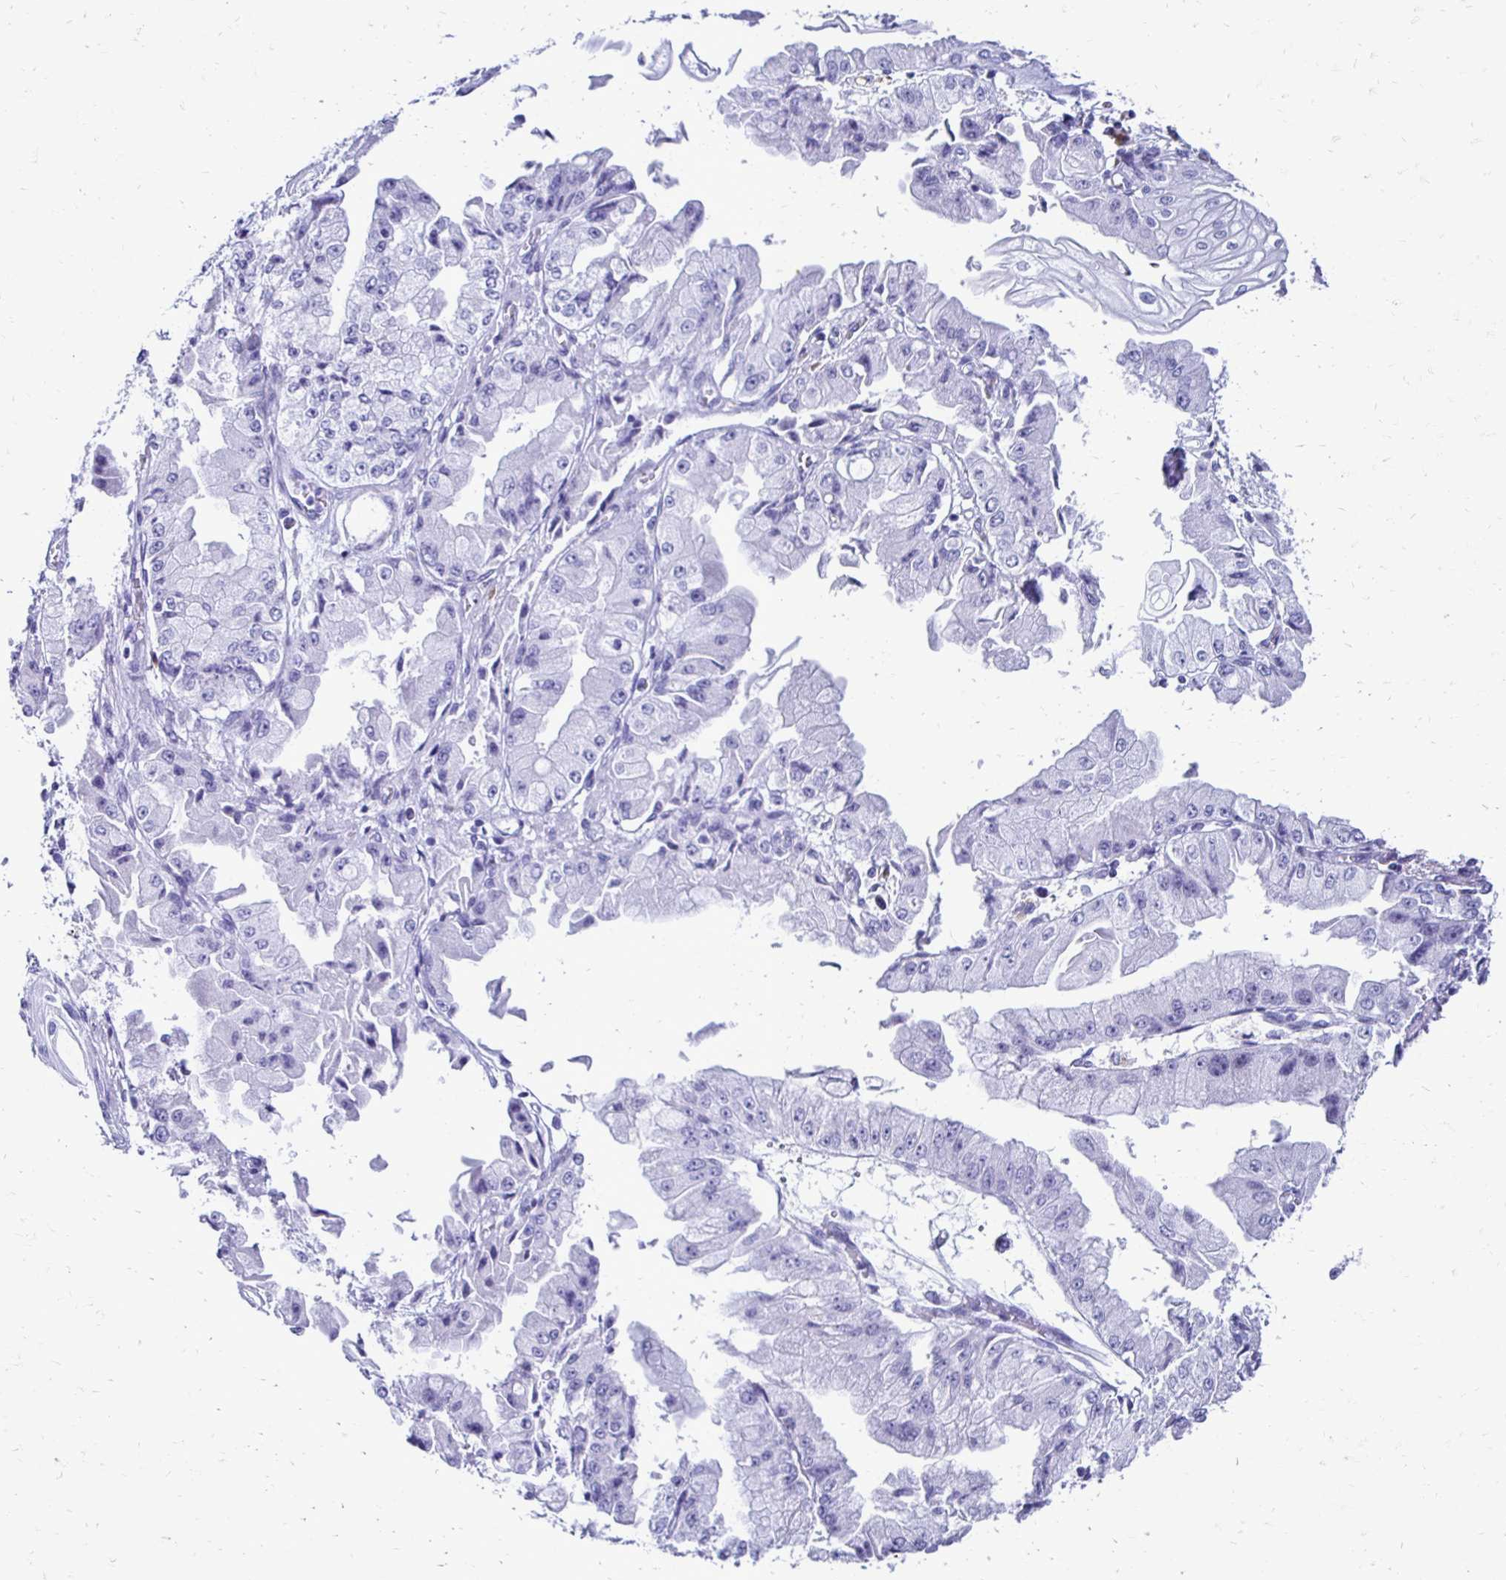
{"staining": {"intensity": "negative", "quantity": "none", "location": "none"}, "tissue": "stomach cancer", "cell_type": "Tumor cells", "image_type": "cancer", "snomed": [{"axis": "morphology", "description": "Adenocarcinoma, NOS"}, {"axis": "topography", "description": "Stomach, upper"}], "caption": "This histopathology image is of stomach adenocarcinoma stained with IHC to label a protein in brown with the nuclei are counter-stained blue. There is no staining in tumor cells.", "gene": "CST5", "patient": {"sex": "female", "age": 74}}